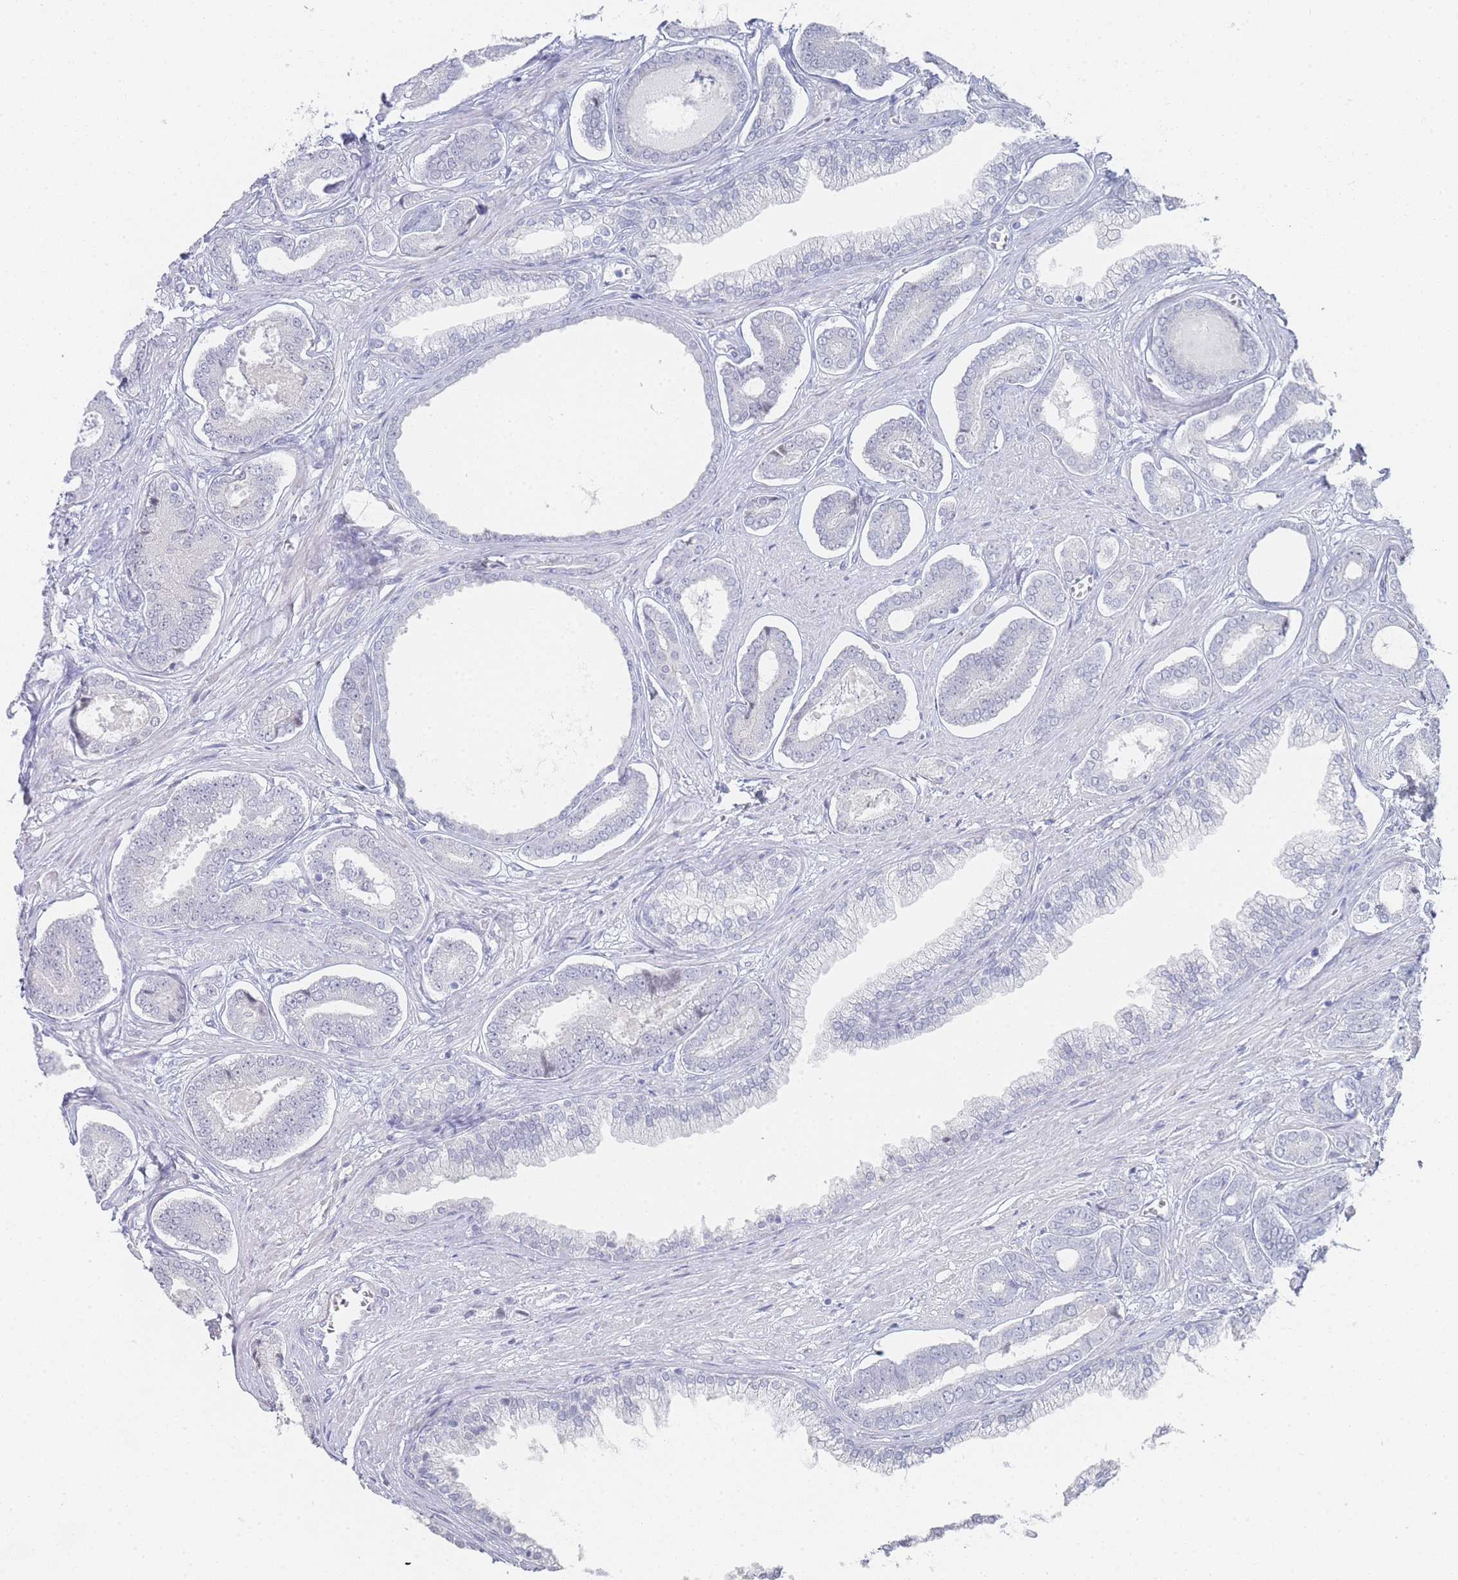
{"staining": {"intensity": "negative", "quantity": "none", "location": "none"}, "tissue": "prostate cancer", "cell_type": "Tumor cells", "image_type": "cancer", "snomed": [{"axis": "morphology", "description": "Adenocarcinoma, NOS"}, {"axis": "topography", "description": "Prostate and seminal vesicle, NOS"}], "caption": "The image shows no staining of tumor cells in adenocarcinoma (prostate). (DAB immunohistochemistry (IHC) visualized using brightfield microscopy, high magnification).", "gene": "IMPG1", "patient": {"sex": "male", "age": 76}}